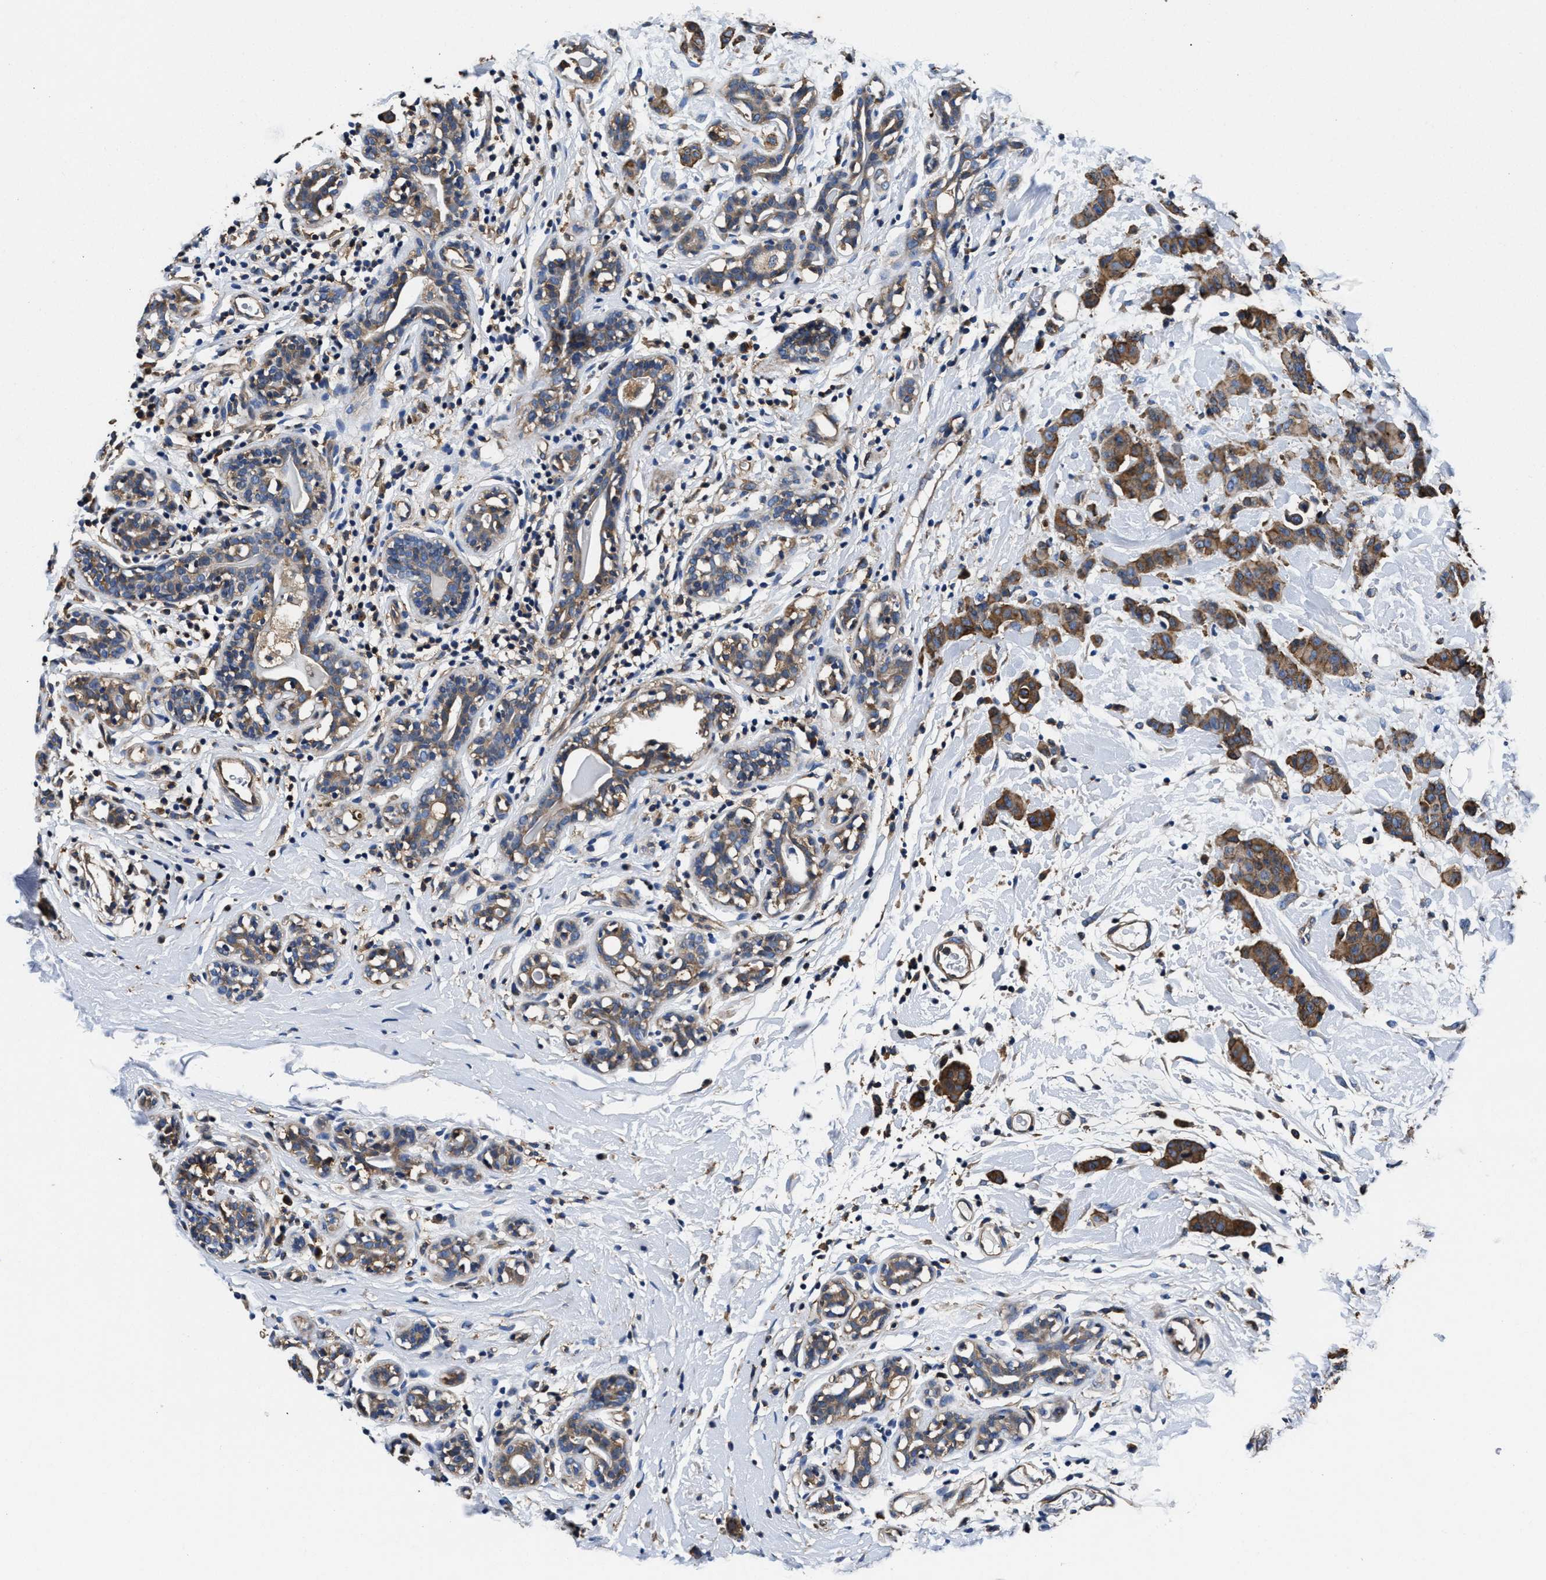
{"staining": {"intensity": "moderate", "quantity": ">75%", "location": "cytoplasmic/membranous"}, "tissue": "breast cancer", "cell_type": "Tumor cells", "image_type": "cancer", "snomed": [{"axis": "morphology", "description": "Normal tissue, NOS"}, {"axis": "morphology", "description": "Duct carcinoma"}, {"axis": "topography", "description": "Breast"}], "caption": "Breast cancer stained for a protein demonstrates moderate cytoplasmic/membranous positivity in tumor cells.", "gene": "PPP1R9B", "patient": {"sex": "female", "age": 40}}